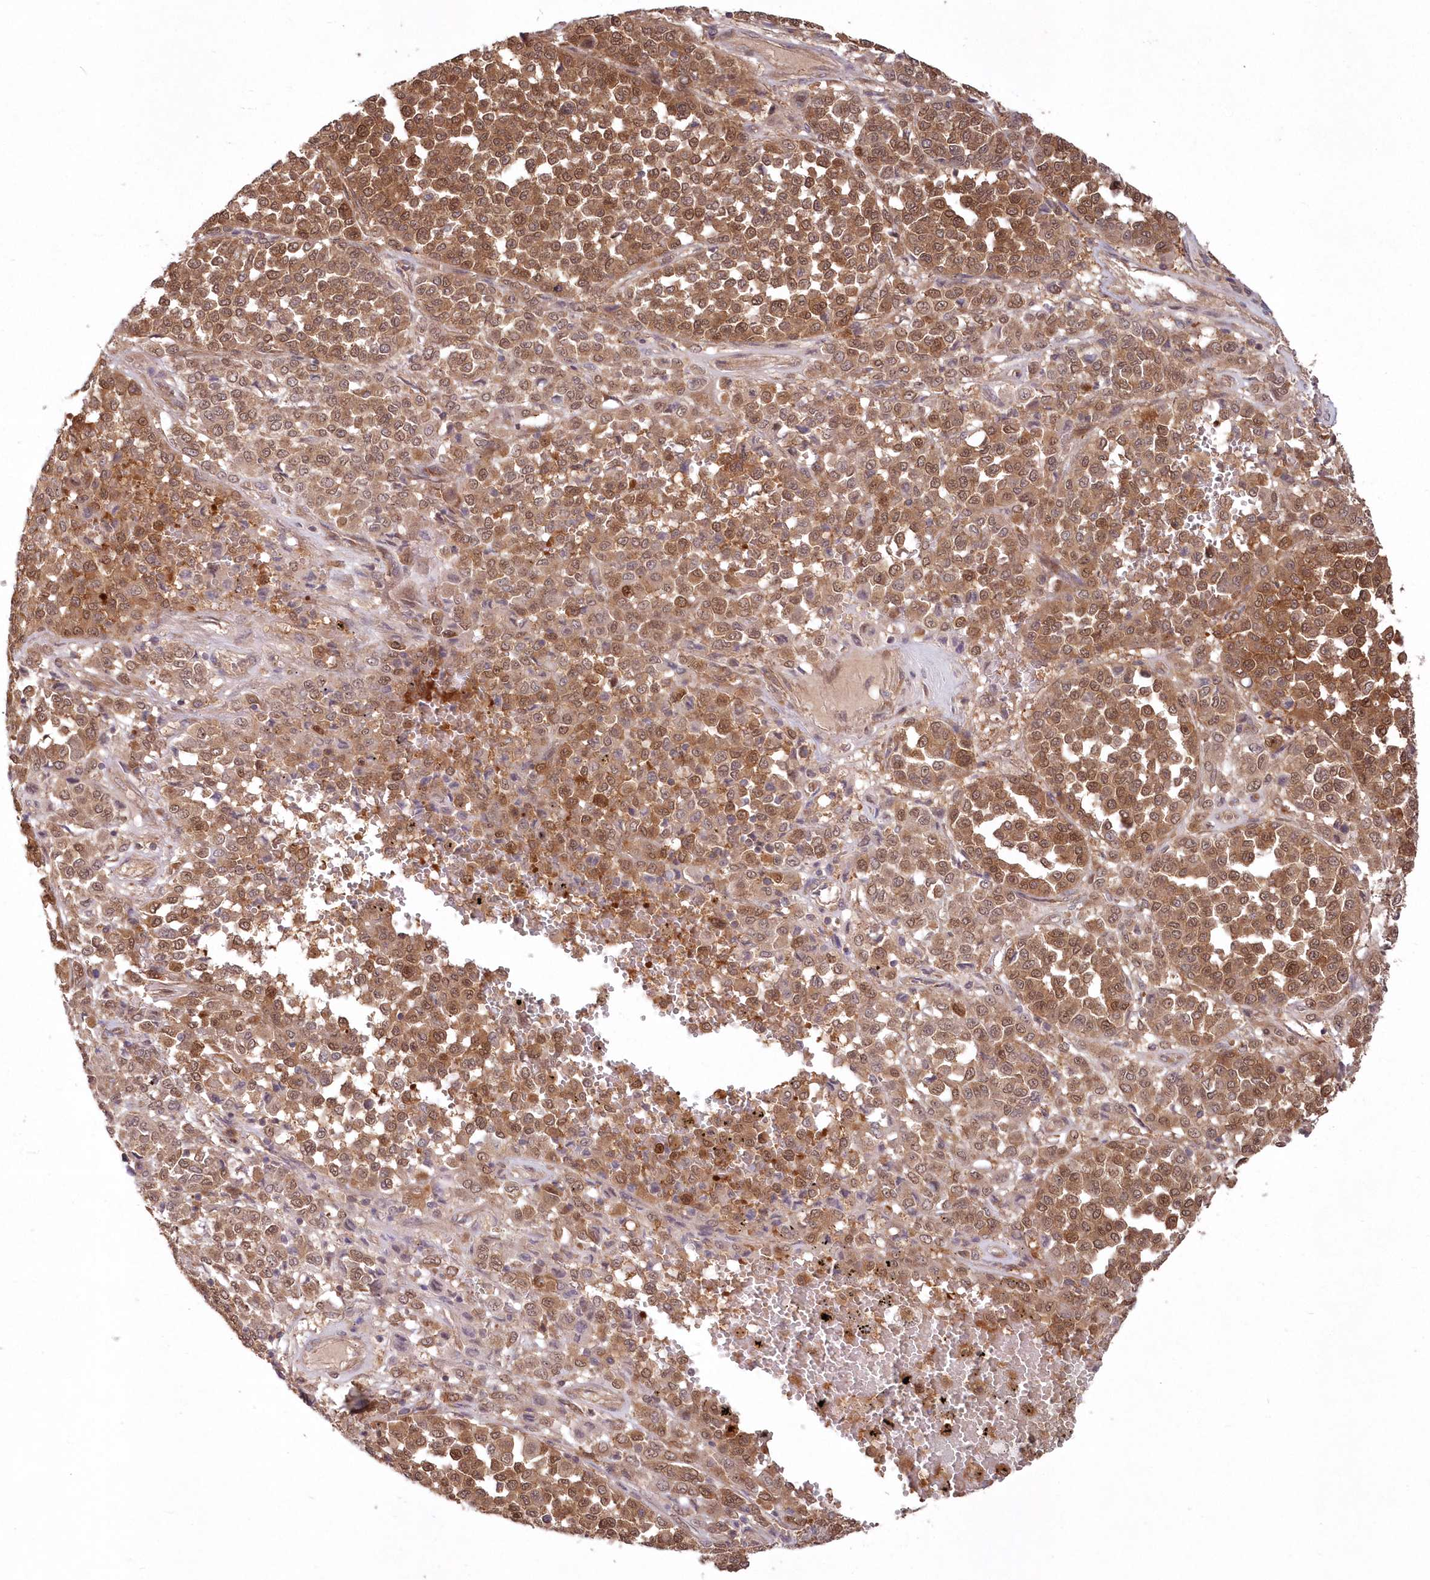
{"staining": {"intensity": "moderate", "quantity": ">75%", "location": "cytoplasmic/membranous,nuclear"}, "tissue": "melanoma", "cell_type": "Tumor cells", "image_type": "cancer", "snomed": [{"axis": "morphology", "description": "Malignant melanoma, Metastatic site"}, {"axis": "topography", "description": "Pancreas"}], "caption": "IHC staining of melanoma, which exhibits medium levels of moderate cytoplasmic/membranous and nuclear expression in approximately >75% of tumor cells indicating moderate cytoplasmic/membranous and nuclear protein staining. The staining was performed using DAB (brown) for protein detection and nuclei were counterstained in hematoxylin (blue).", "gene": "TBCA", "patient": {"sex": "female", "age": 30}}